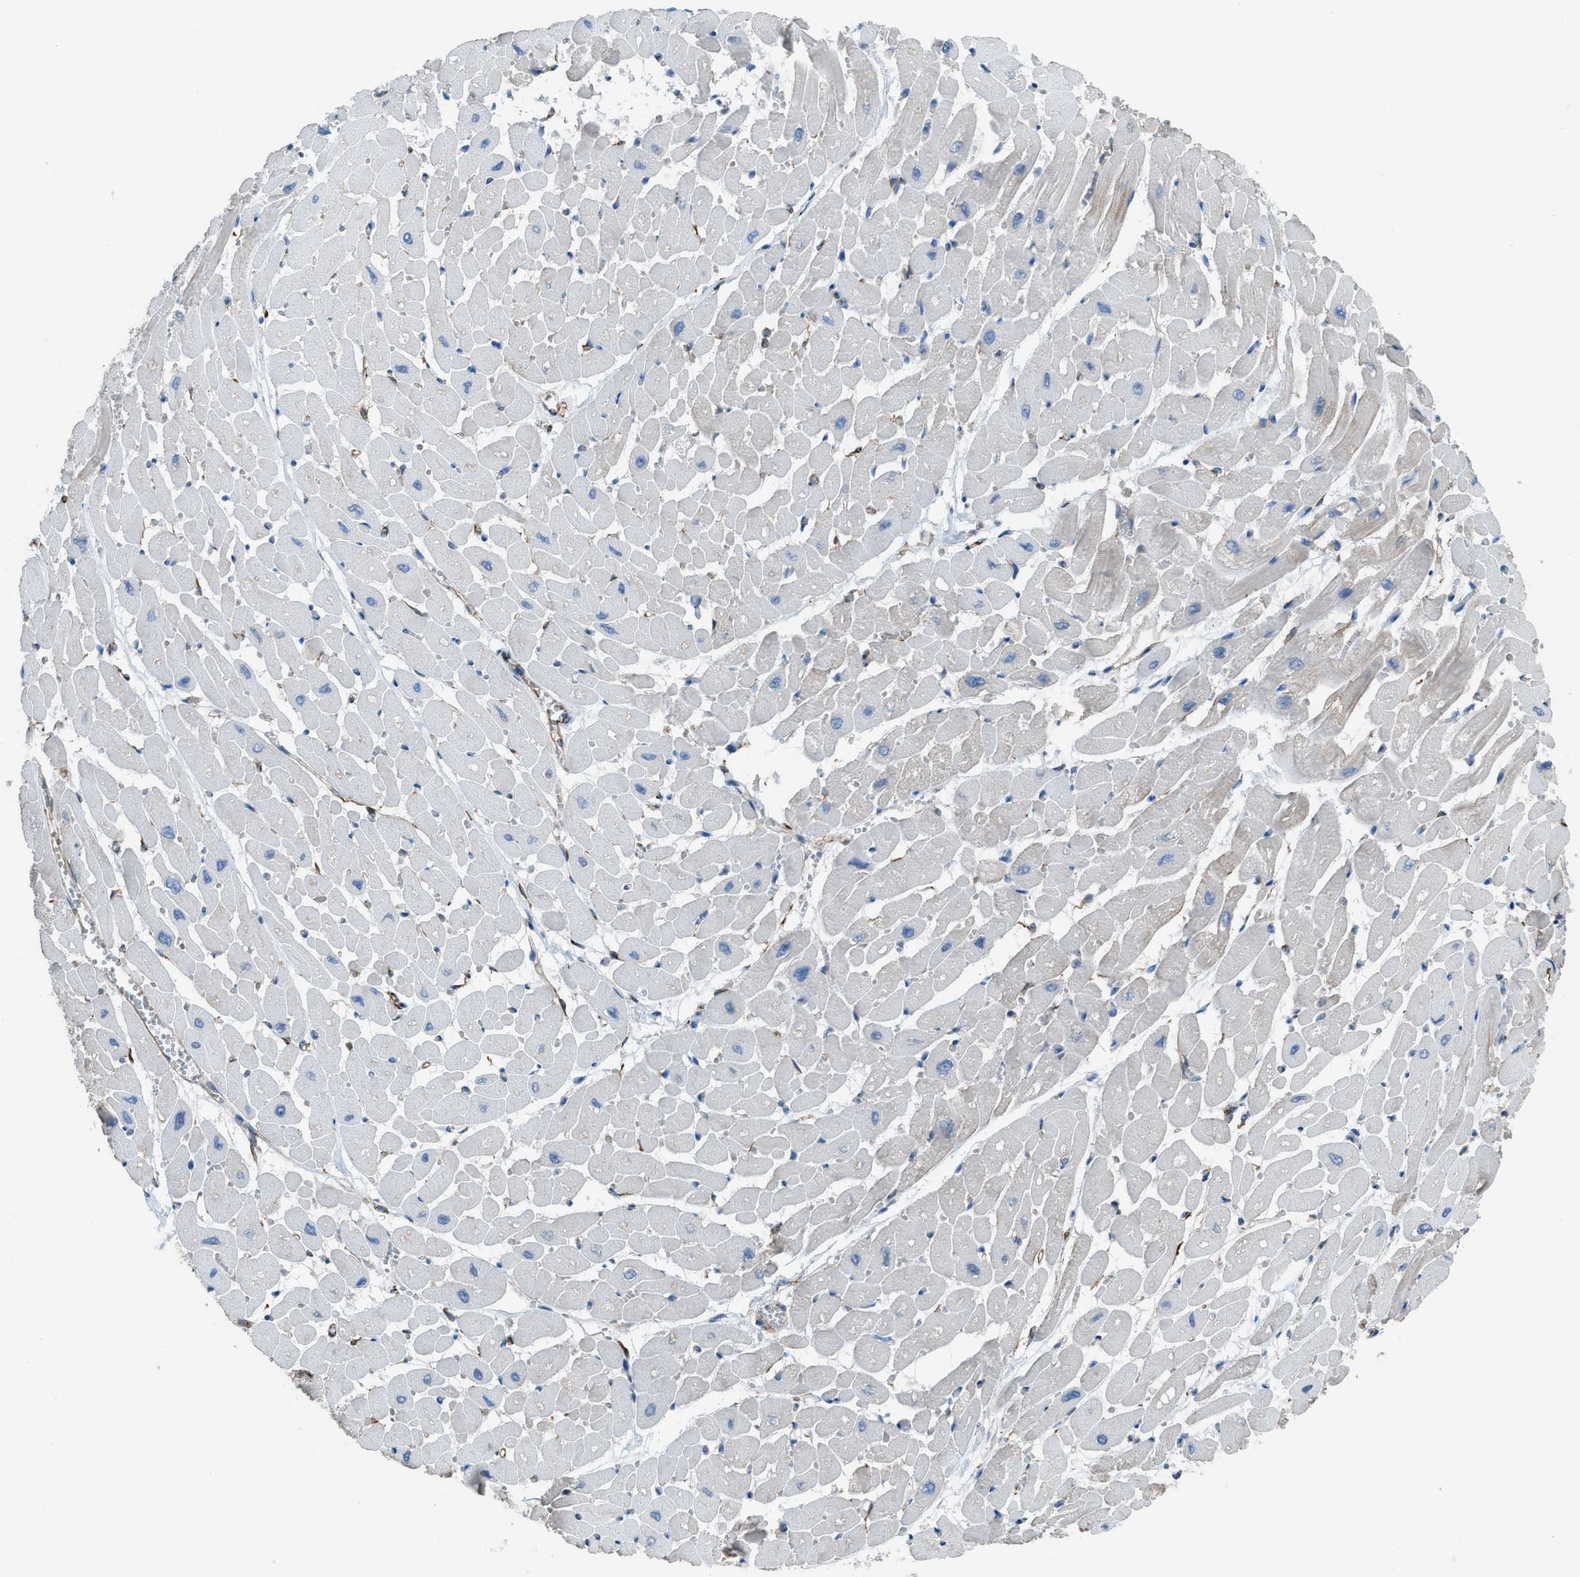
{"staining": {"intensity": "moderate", "quantity": "<25%", "location": "cytoplasmic/membranous"}, "tissue": "heart muscle", "cell_type": "Cardiomyocytes", "image_type": "normal", "snomed": [{"axis": "morphology", "description": "Normal tissue, NOS"}, {"axis": "topography", "description": "Heart"}], "caption": "Immunohistochemical staining of benign heart muscle shows low levels of moderate cytoplasmic/membranous staining in about <25% of cardiomyocytes.", "gene": "CABP7", "patient": {"sex": "male", "age": 45}}